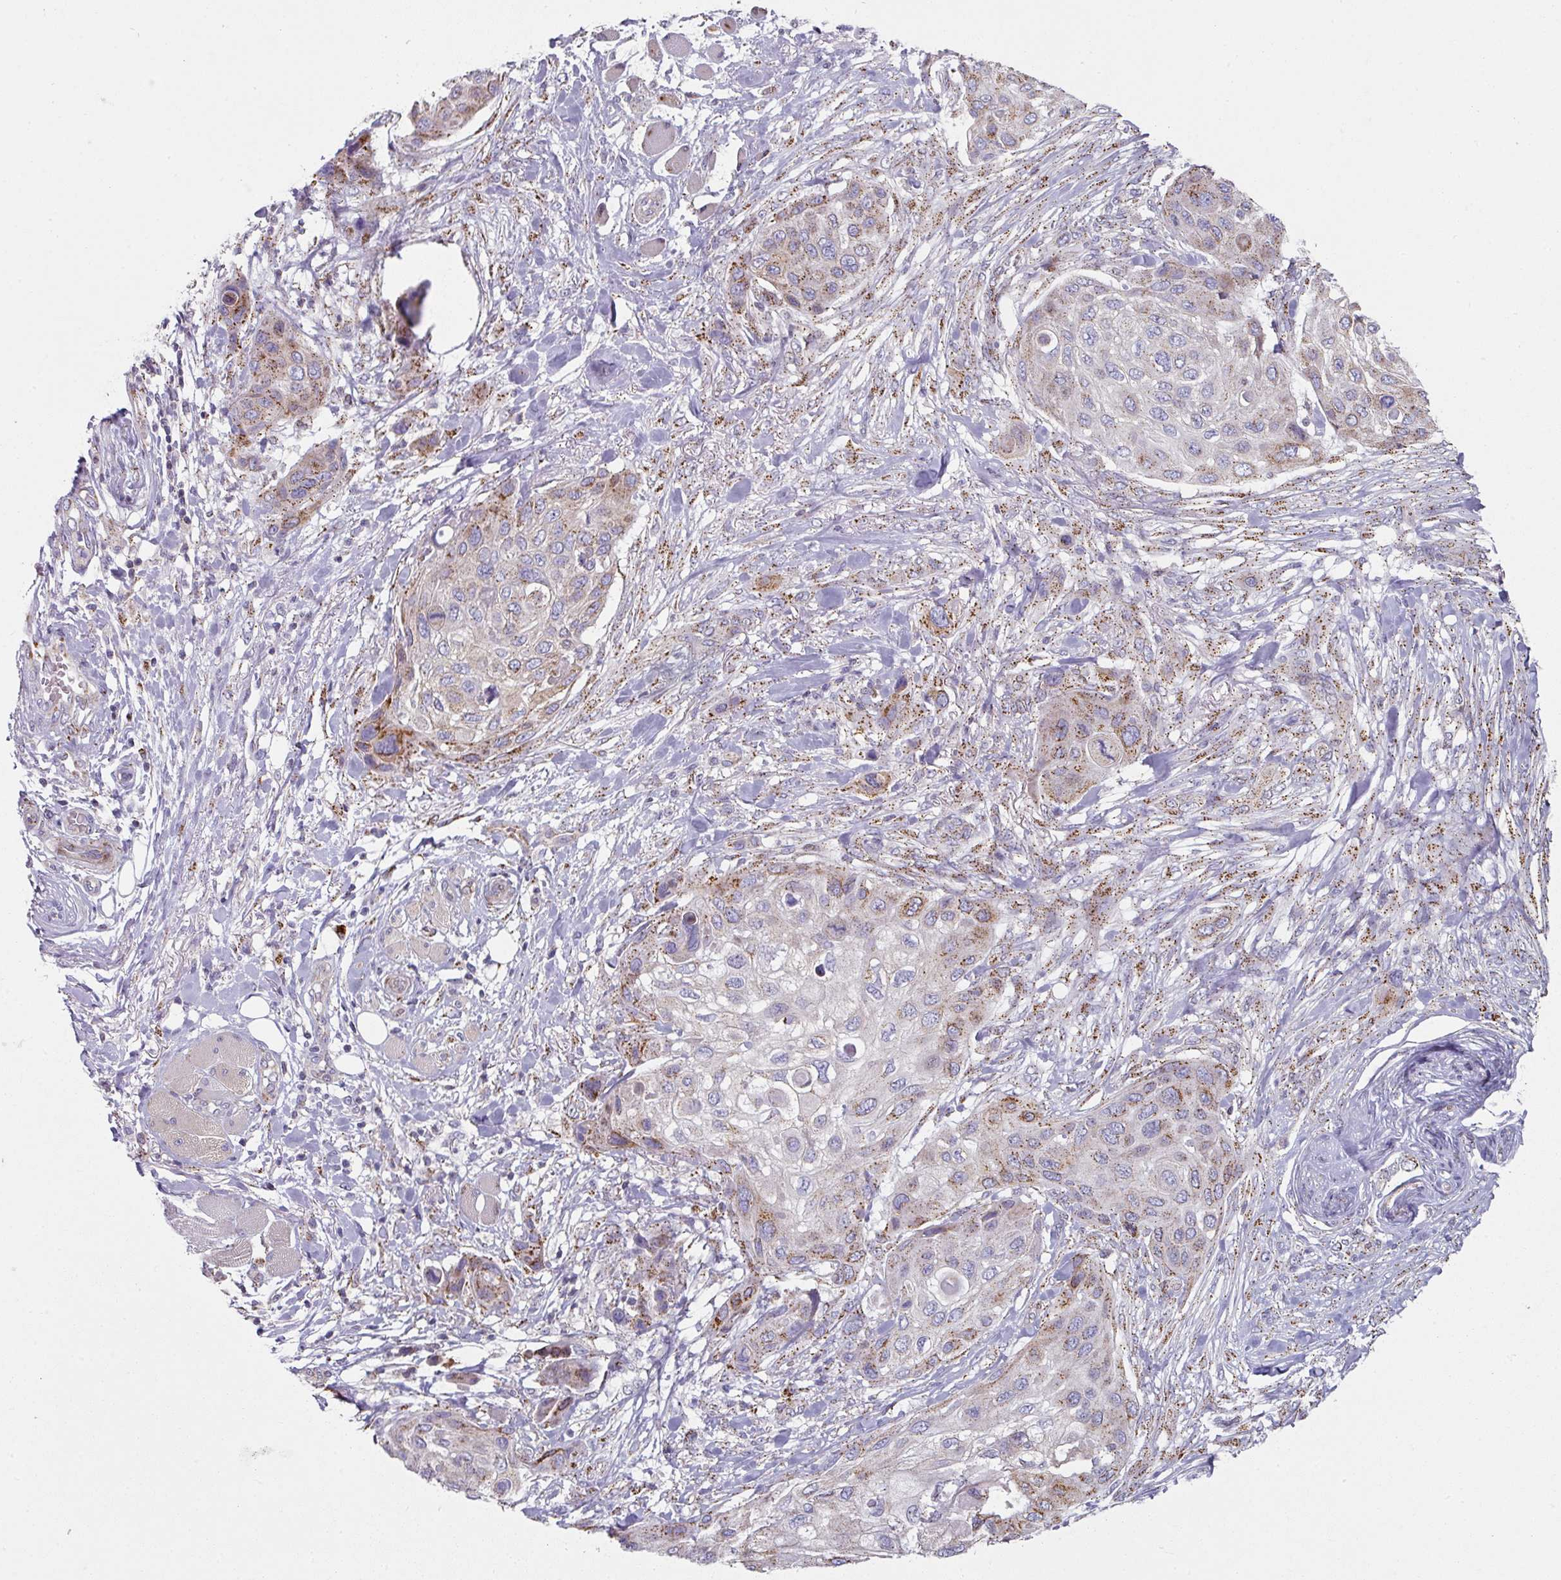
{"staining": {"intensity": "moderate", "quantity": "25%-75%", "location": "cytoplasmic/membranous"}, "tissue": "skin cancer", "cell_type": "Tumor cells", "image_type": "cancer", "snomed": [{"axis": "morphology", "description": "Squamous cell carcinoma, NOS"}, {"axis": "topography", "description": "Skin"}], "caption": "High-power microscopy captured an IHC micrograph of skin squamous cell carcinoma, revealing moderate cytoplasmic/membranous staining in approximately 25%-75% of tumor cells.", "gene": "CCDC85B", "patient": {"sex": "female", "age": 87}}